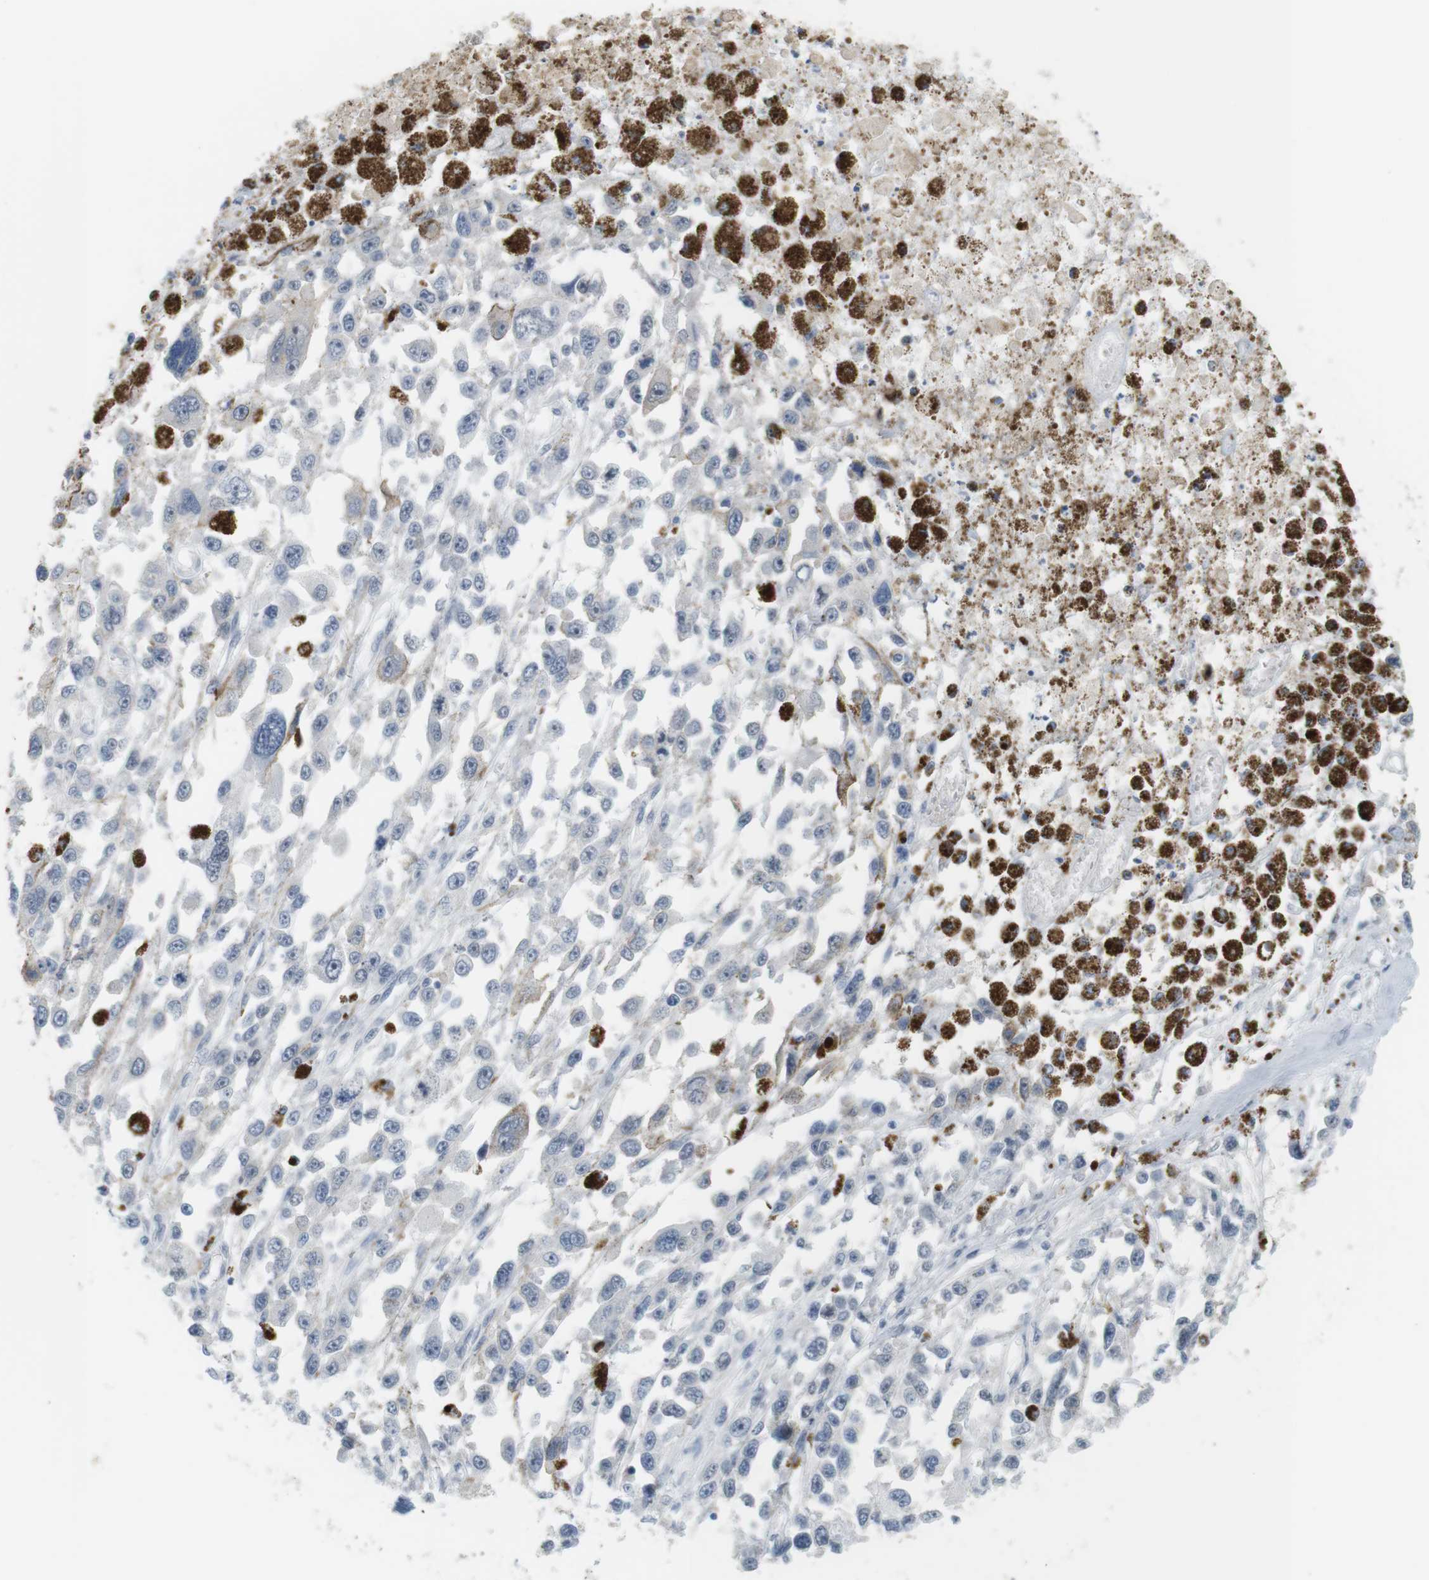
{"staining": {"intensity": "negative", "quantity": "none", "location": "none"}, "tissue": "melanoma", "cell_type": "Tumor cells", "image_type": "cancer", "snomed": [{"axis": "morphology", "description": "Malignant melanoma, Metastatic site"}, {"axis": "topography", "description": "Lymph node"}], "caption": "IHC photomicrograph of melanoma stained for a protein (brown), which displays no positivity in tumor cells.", "gene": "CREB3L2", "patient": {"sex": "male", "age": 59}}